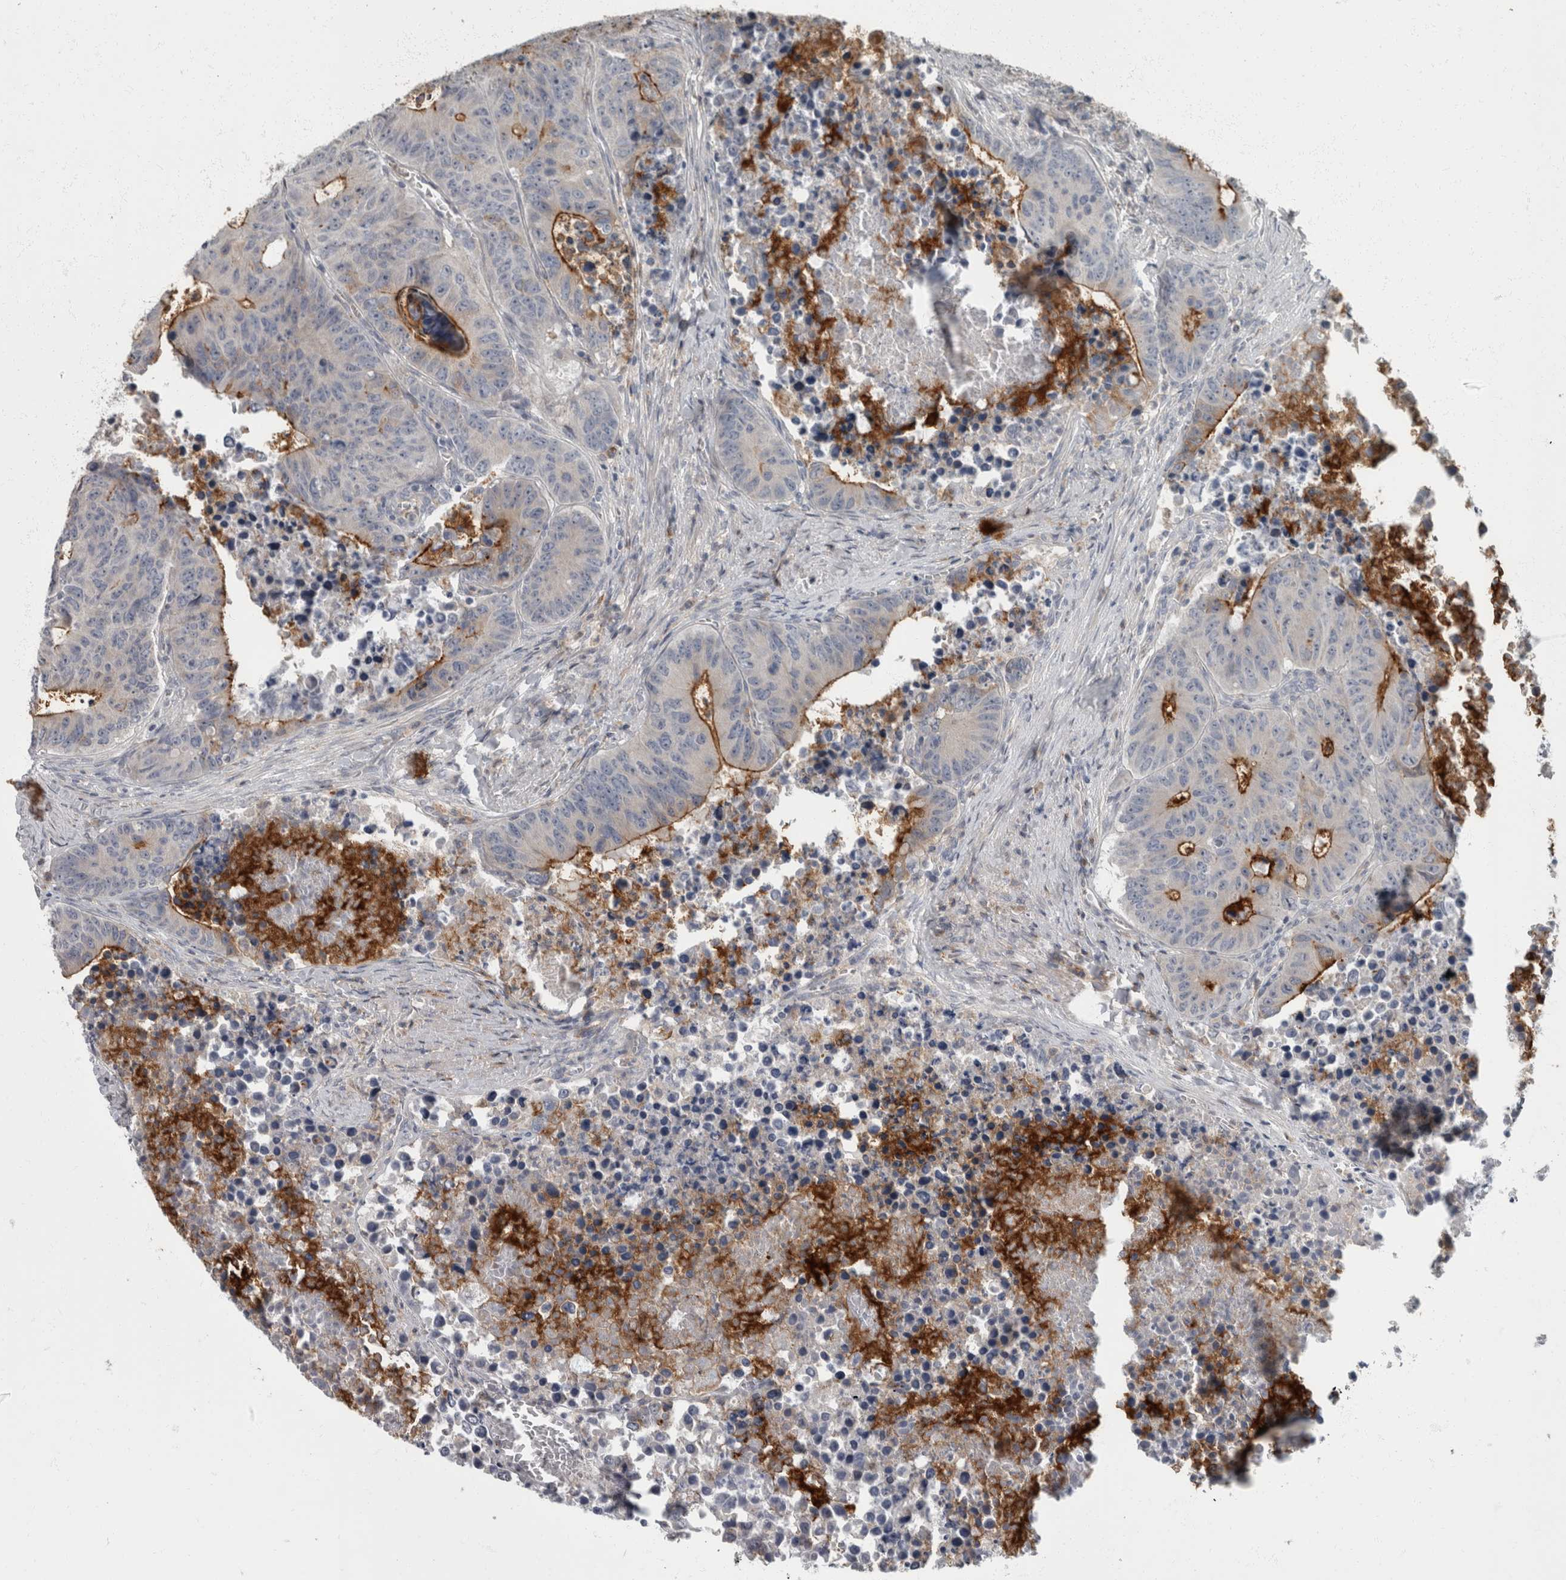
{"staining": {"intensity": "strong", "quantity": "<25%", "location": "cytoplasmic/membranous"}, "tissue": "colorectal cancer", "cell_type": "Tumor cells", "image_type": "cancer", "snomed": [{"axis": "morphology", "description": "Adenocarcinoma, NOS"}, {"axis": "topography", "description": "Colon"}], "caption": "Human adenocarcinoma (colorectal) stained with a protein marker displays strong staining in tumor cells.", "gene": "CDC42BPG", "patient": {"sex": "male", "age": 87}}